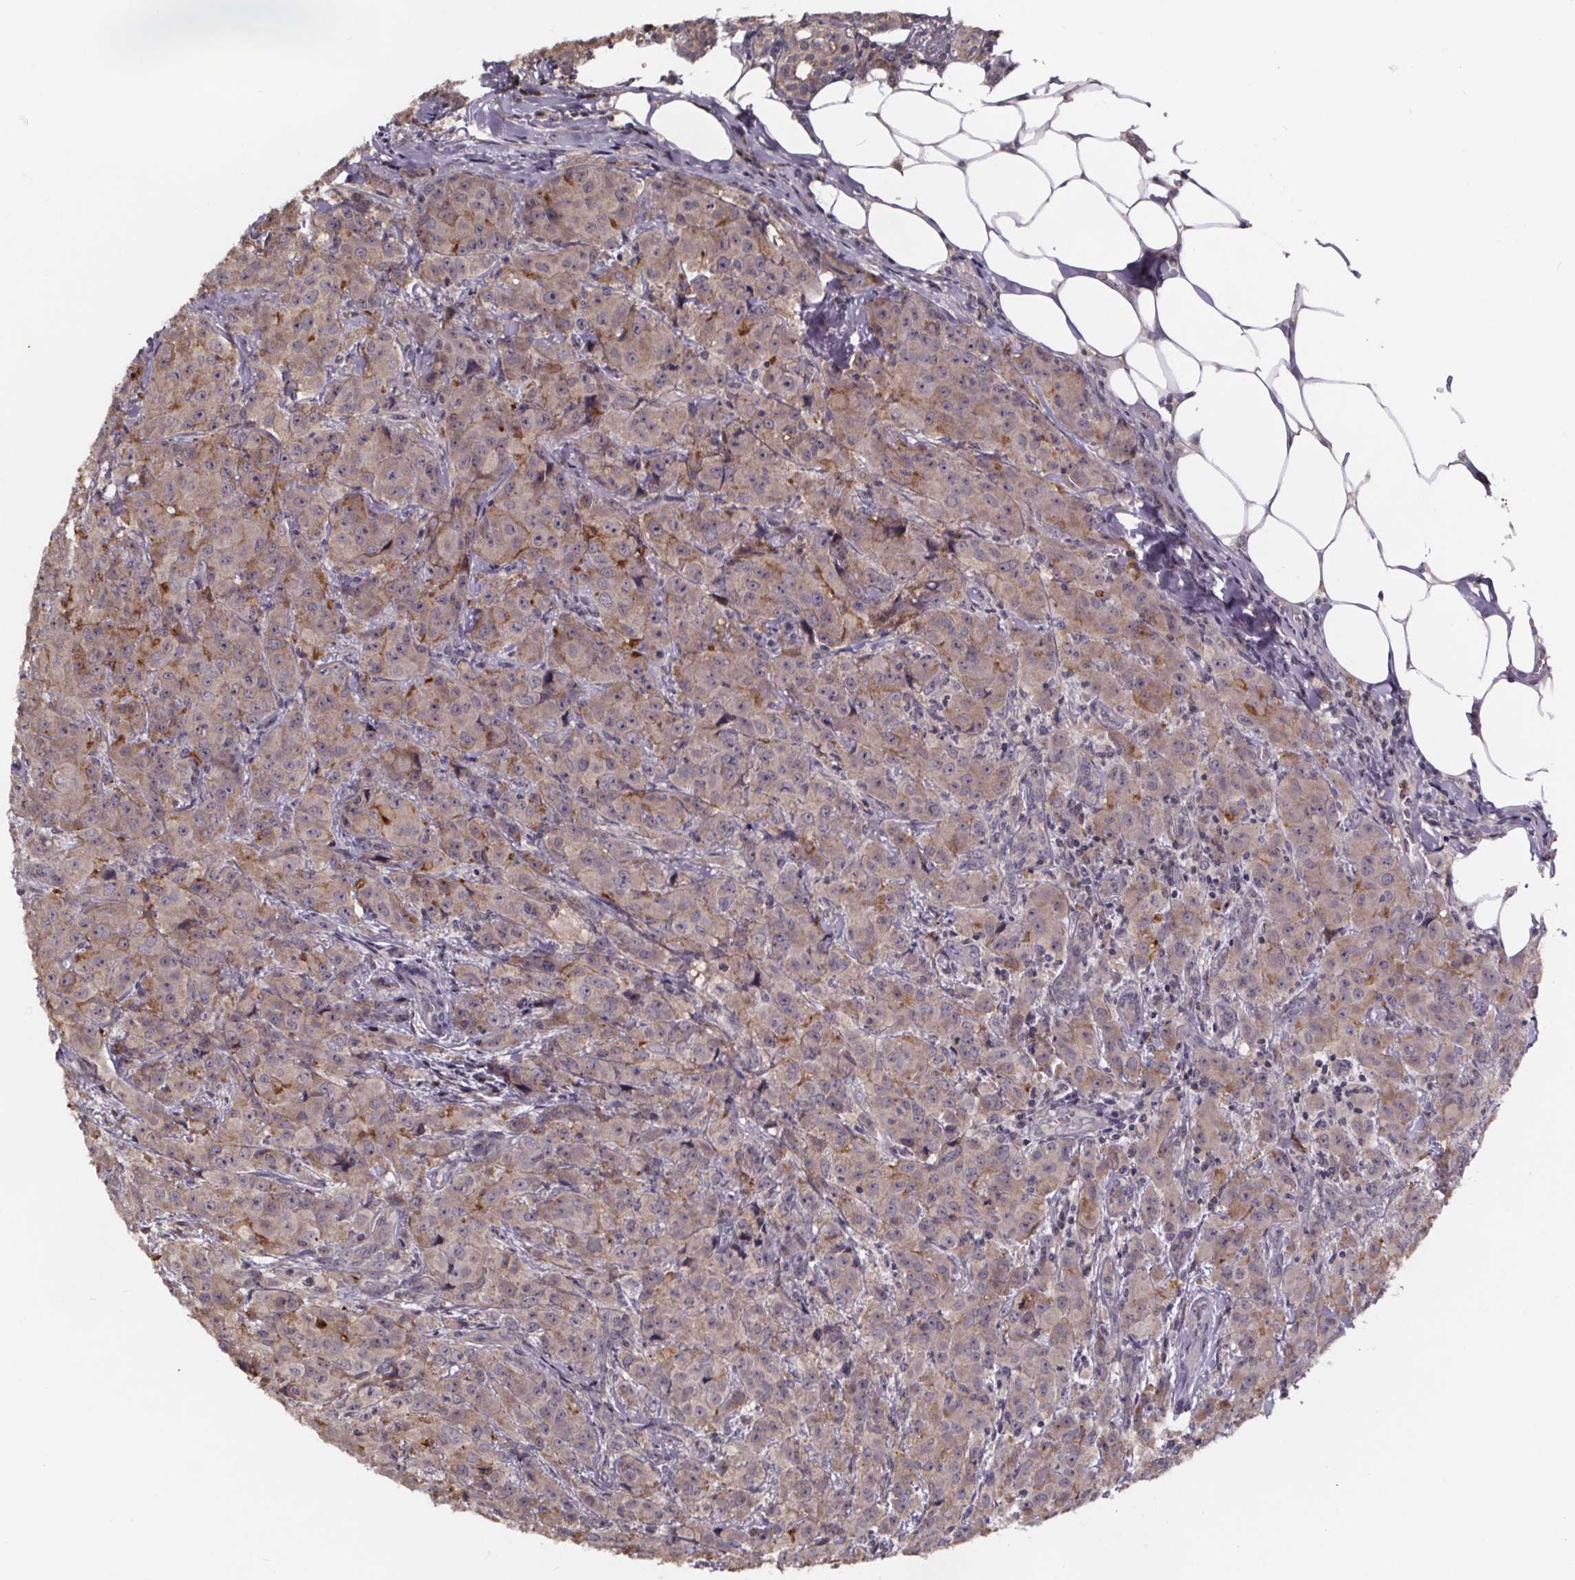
{"staining": {"intensity": "moderate", "quantity": "<25%", "location": "cytoplasmic/membranous"}, "tissue": "breast cancer", "cell_type": "Tumor cells", "image_type": "cancer", "snomed": [{"axis": "morphology", "description": "Normal tissue, NOS"}, {"axis": "morphology", "description": "Duct carcinoma"}, {"axis": "topography", "description": "Breast"}], "caption": "This is a photomicrograph of immunohistochemistry staining of breast cancer, which shows moderate staining in the cytoplasmic/membranous of tumor cells.", "gene": "SMIM1", "patient": {"sex": "female", "age": 43}}